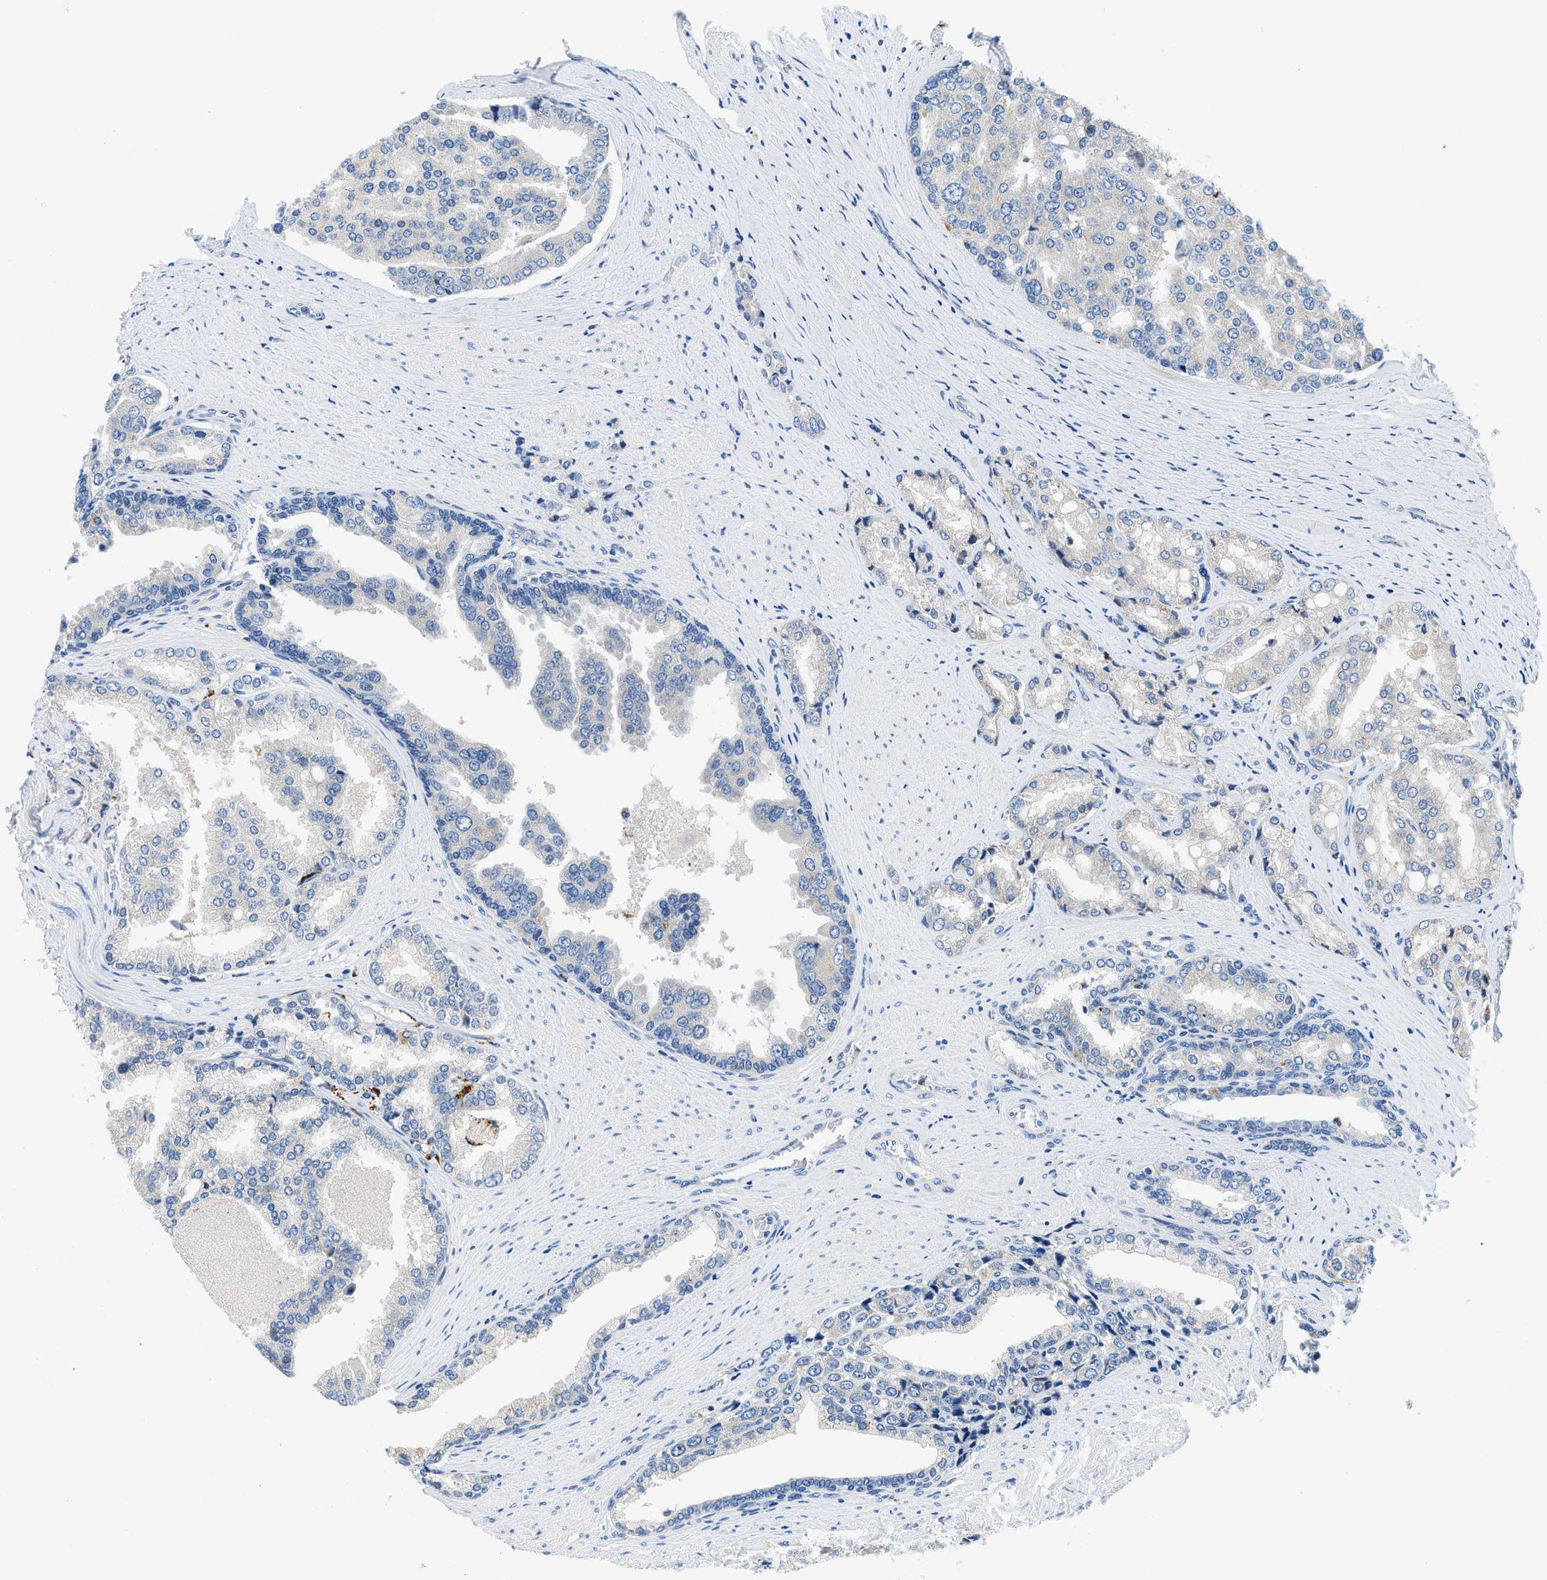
{"staining": {"intensity": "weak", "quantity": "<25%", "location": "cytoplasmic/membranous"}, "tissue": "prostate cancer", "cell_type": "Tumor cells", "image_type": "cancer", "snomed": [{"axis": "morphology", "description": "Adenocarcinoma, High grade"}, {"axis": "topography", "description": "Prostate"}], "caption": "Tumor cells show no significant expression in prostate high-grade adenocarcinoma.", "gene": "ADGRE3", "patient": {"sex": "male", "age": 50}}